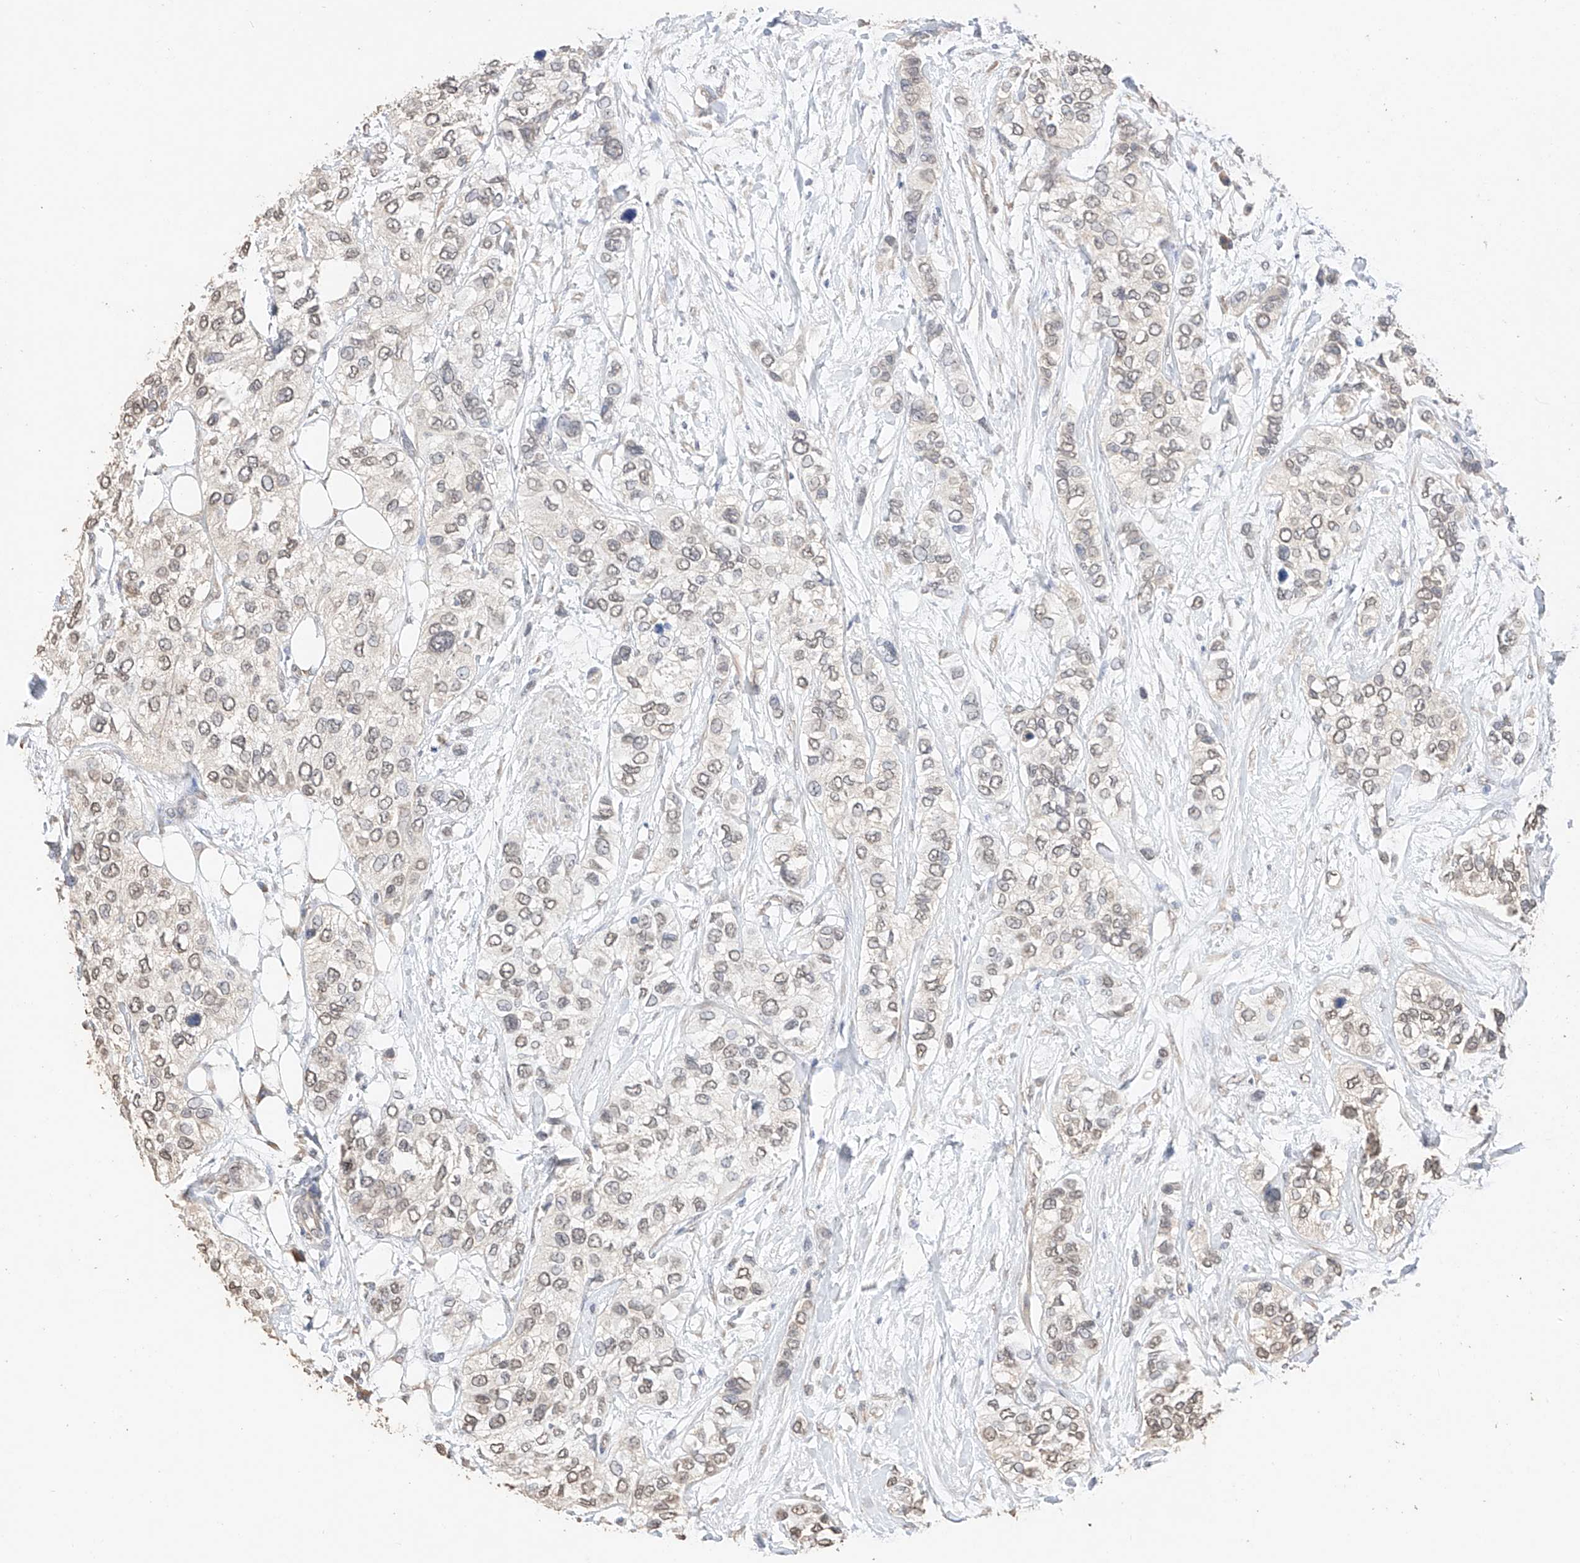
{"staining": {"intensity": "weak", "quantity": "<25%", "location": "nuclear"}, "tissue": "urothelial cancer", "cell_type": "Tumor cells", "image_type": "cancer", "snomed": [{"axis": "morphology", "description": "Urothelial carcinoma, High grade"}, {"axis": "topography", "description": "Urinary bladder"}], "caption": "The immunohistochemistry micrograph has no significant positivity in tumor cells of high-grade urothelial carcinoma tissue.", "gene": "IL22RA2", "patient": {"sex": "female", "age": 56}}